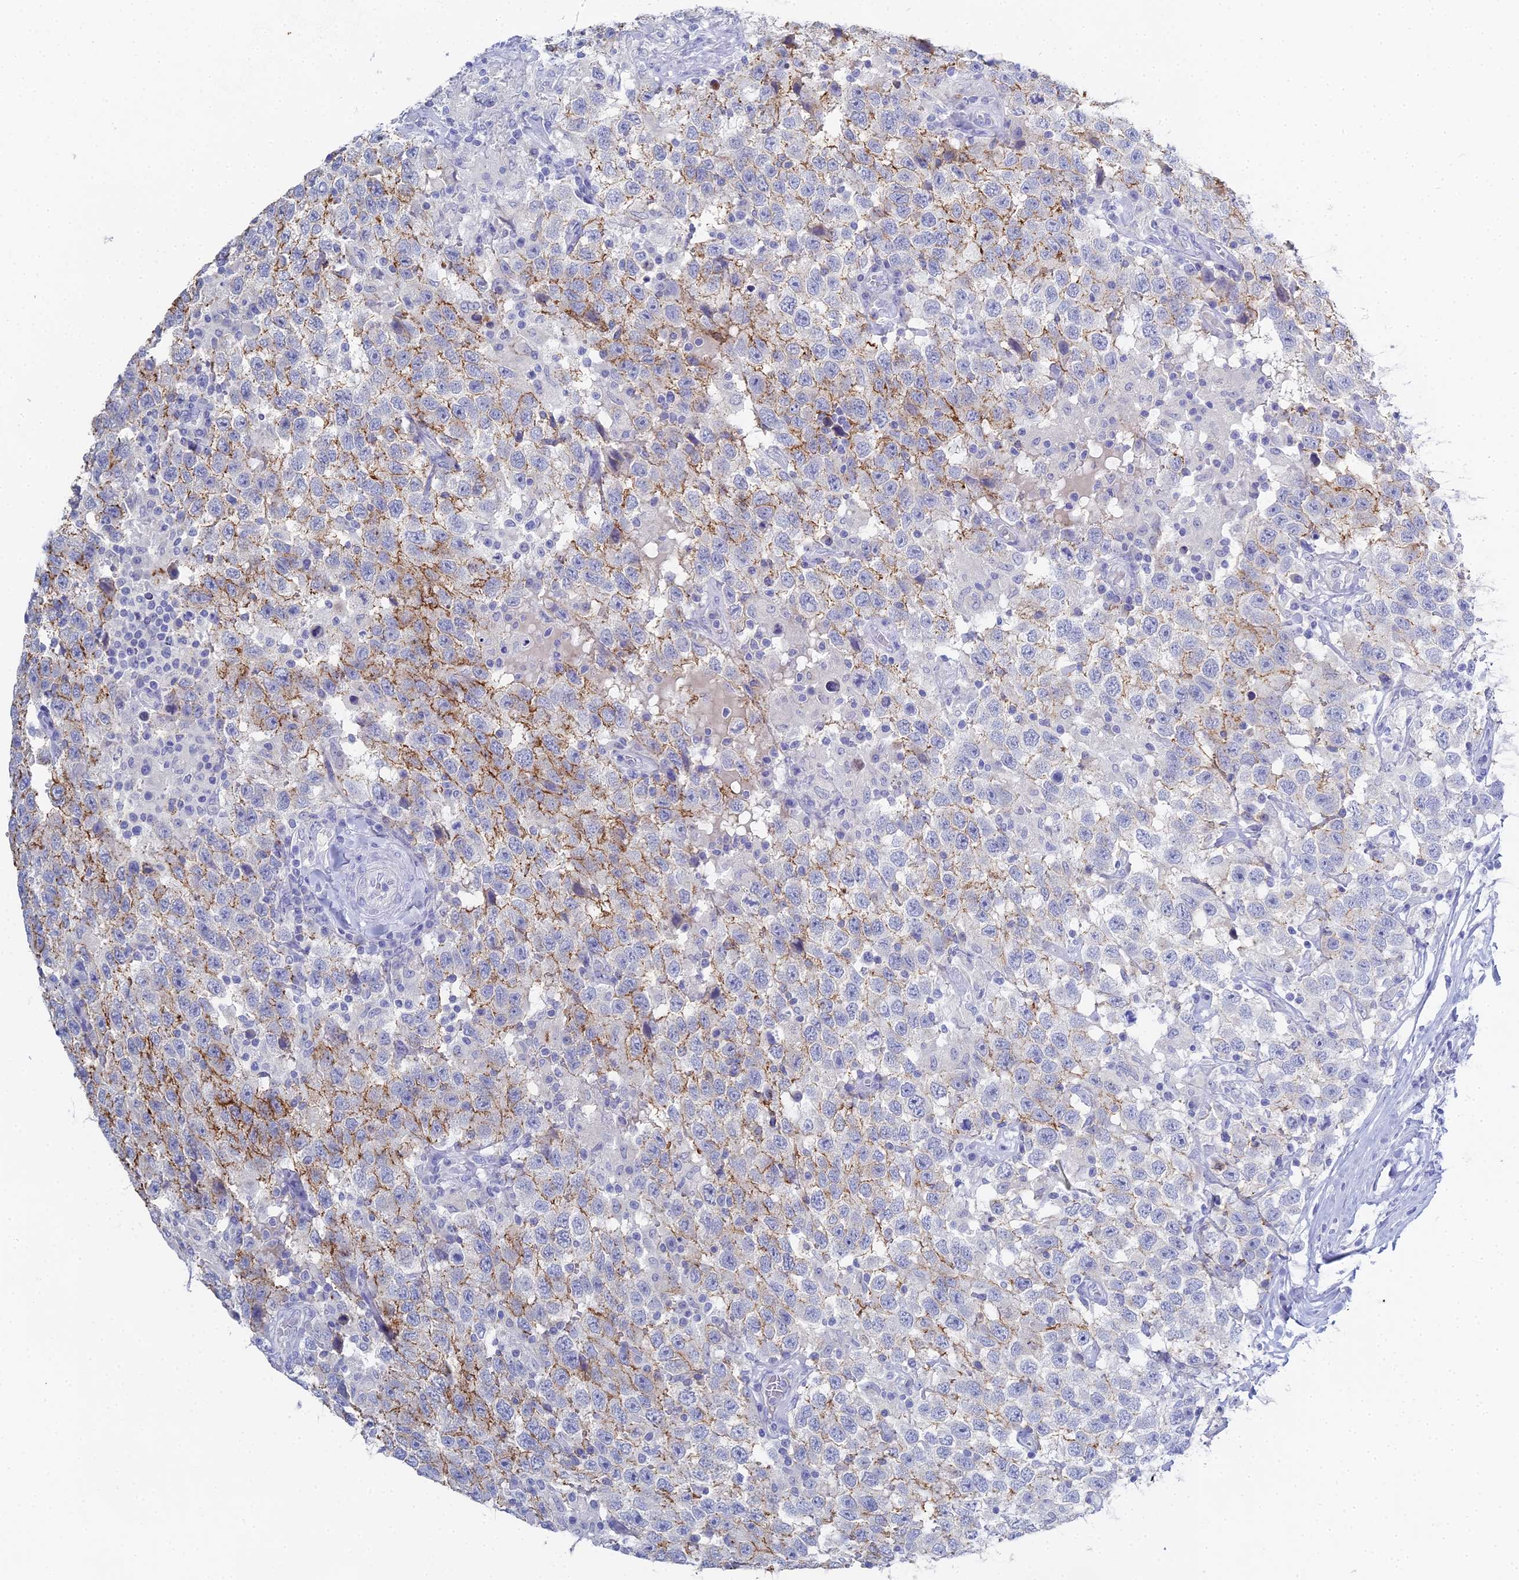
{"staining": {"intensity": "moderate", "quantity": "<25%", "location": "cytoplasmic/membranous"}, "tissue": "testis cancer", "cell_type": "Tumor cells", "image_type": "cancer", "snomed": [{"axis": "morphology", "description": "Seminoma, NOS"}, {"axis": "topography", "description": "Testis"}], "caption": "Moderate cytoplasmic/membranous expression is present in approximately <25% of tumor cells in testis cancer (seminoma).", "gene": "ALPP", "patient": {"sex": "male", "age": 41}}